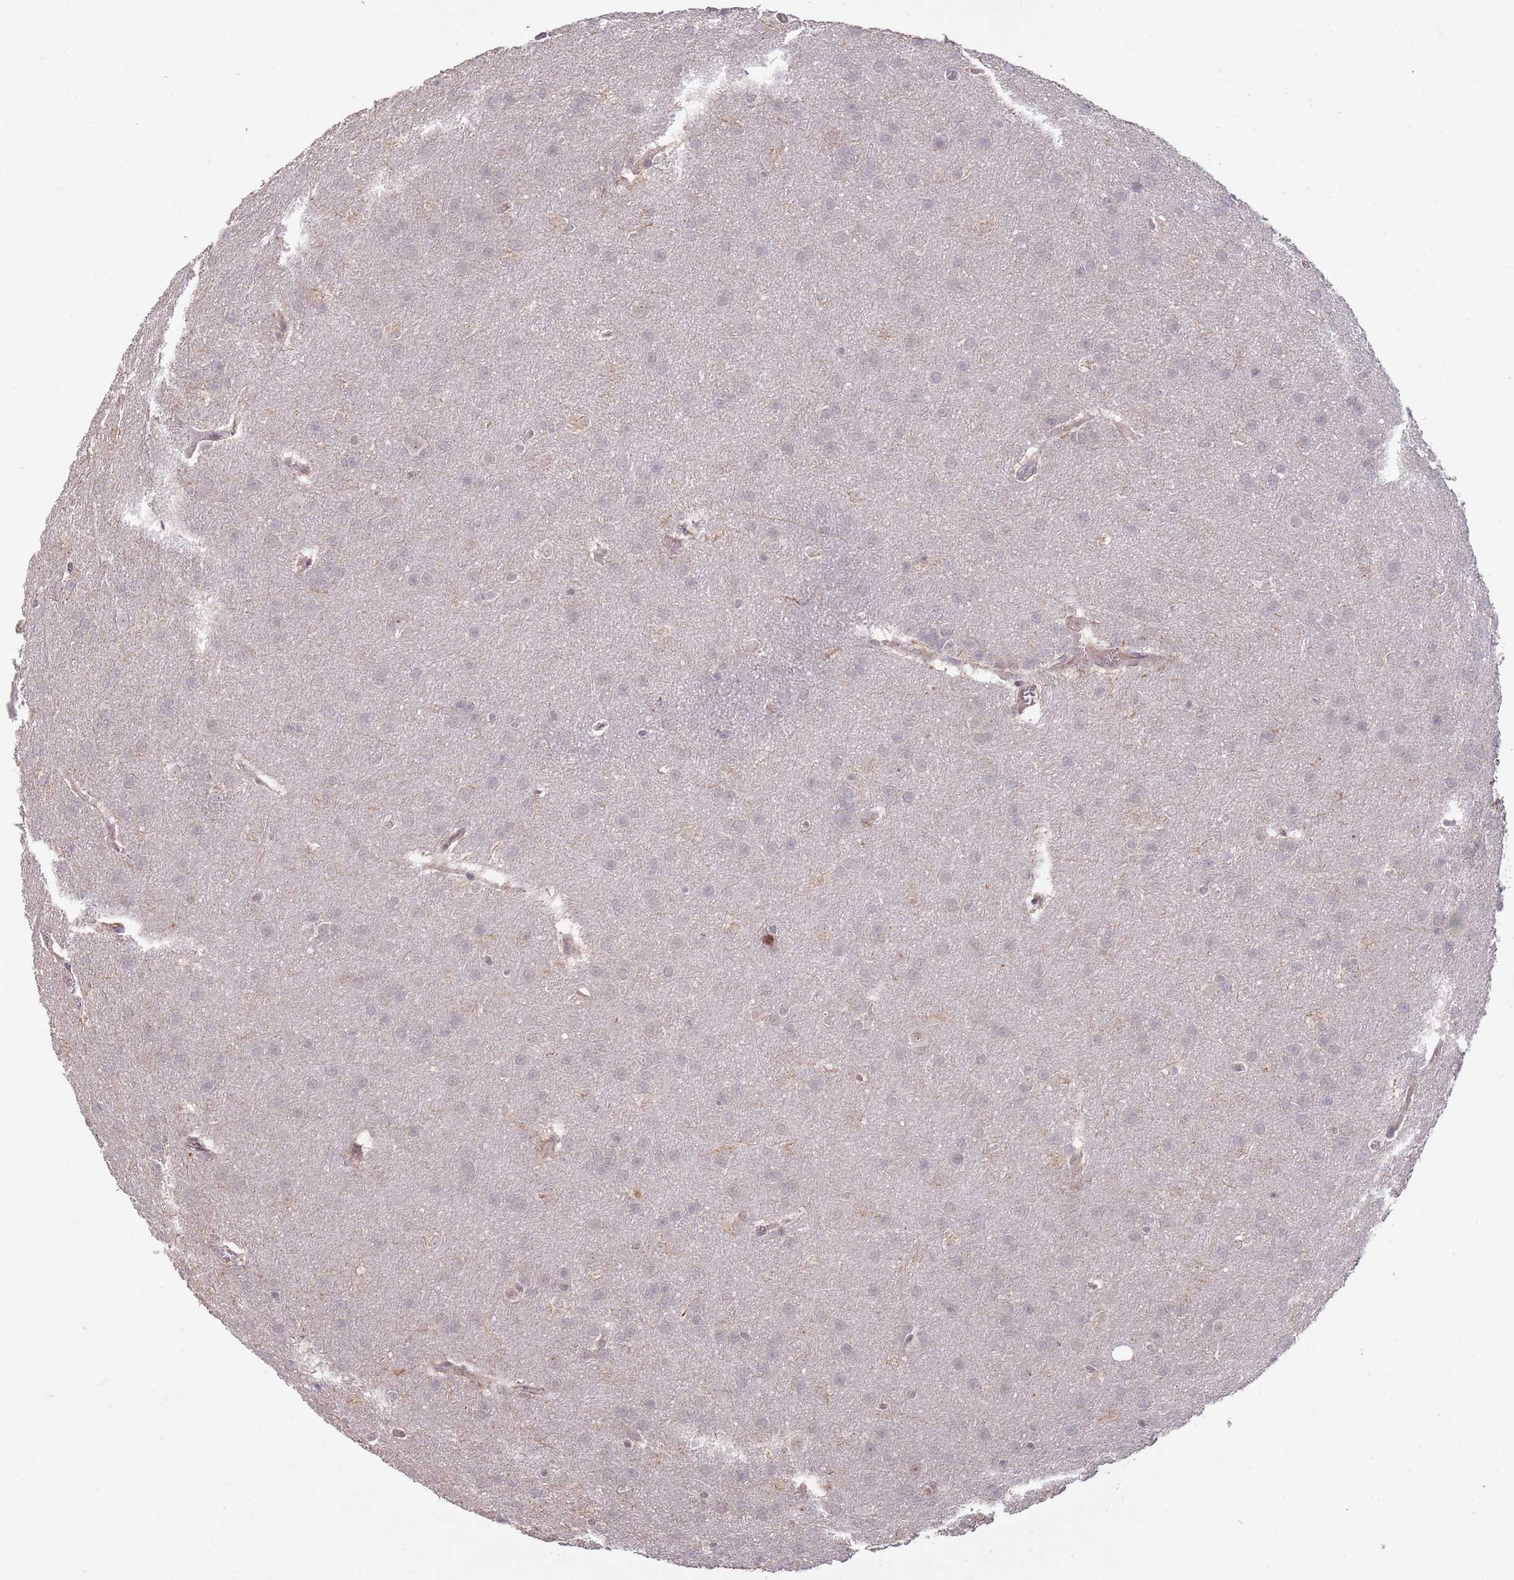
{"staining": {"intensity": "negative", "quantity": "none", "location": "none"}, "tissue": "glioma", "cell_type": "Tumor cells", "image_type": "cancer", "snomed": [{"axis": "morphology", "description": "Glioma, malignant, Low grade"}, {"axis": "topography", "description": "Brain"}], "caption": "This histopathology image is of glioma stained with immunohistochemistry to label a protein in brown with the nuclei are counter-stained blue. There is no positivity in tumor cells.", "gene": "MEI1", "patient": {"sex": "female", "age": 32}}